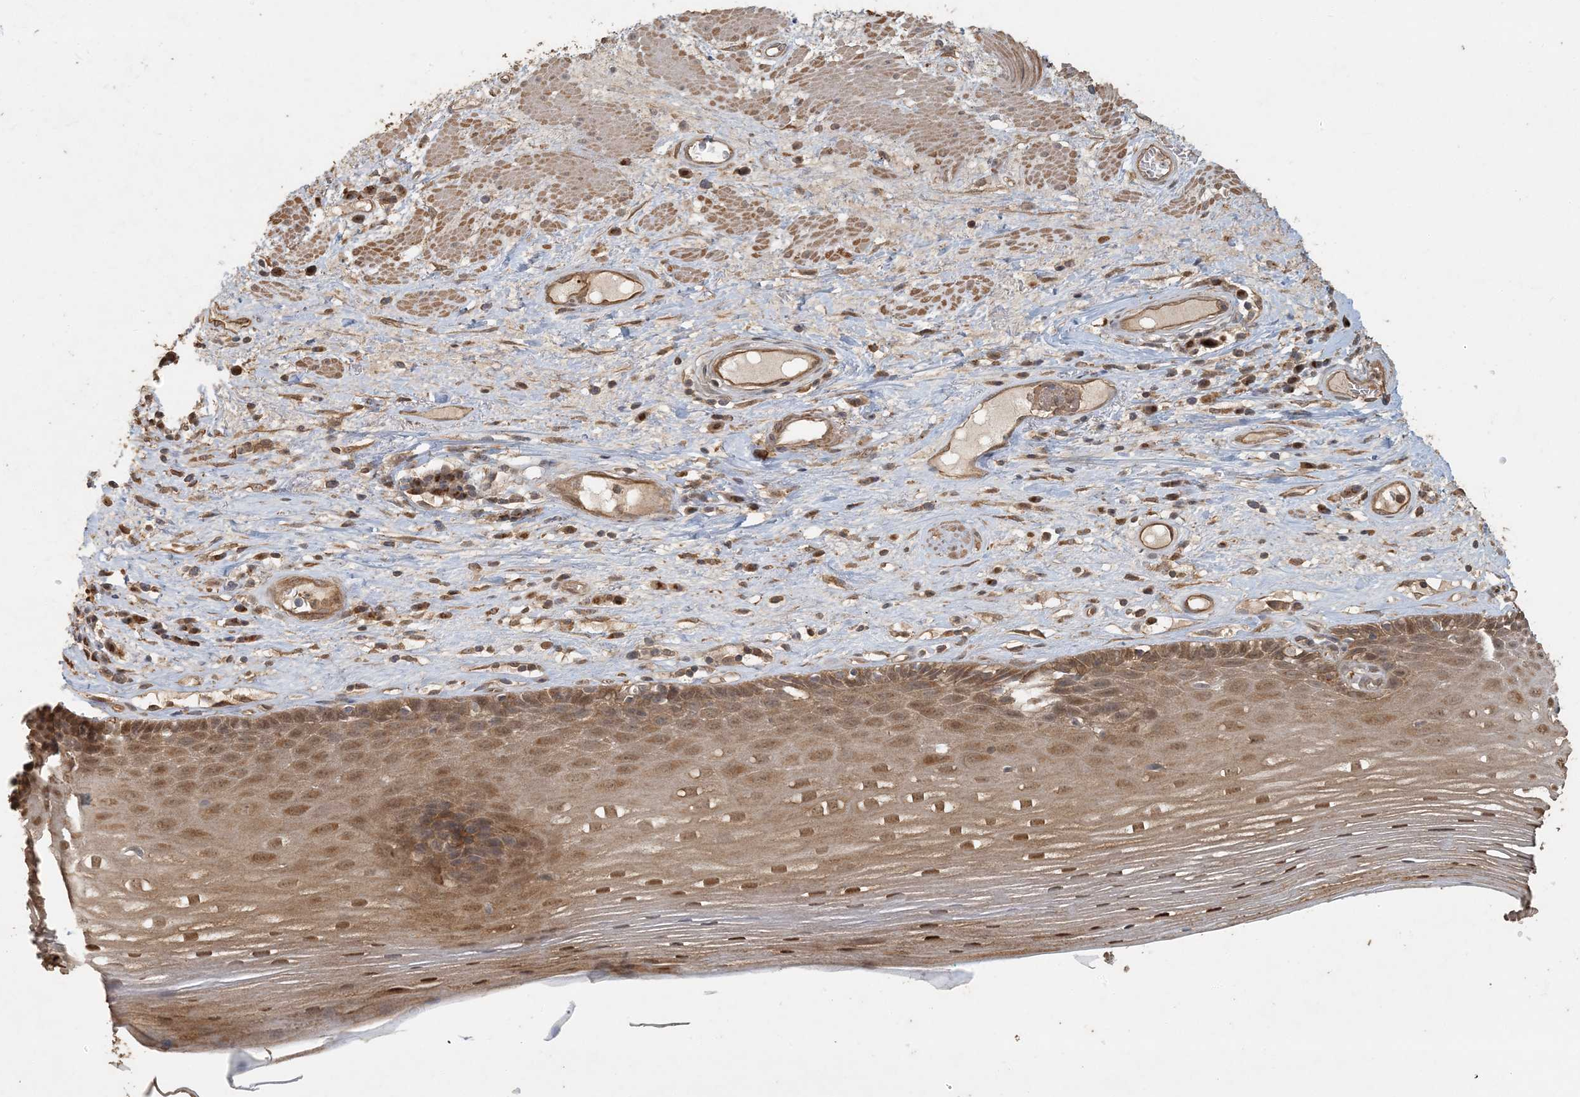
{"staining": {"intensity": "moderate", "quantity": ">75%", "location": "cytoplasmic/membranous,nuclear"}, "tissue": "esophagus", "cell_type": "Squamous epithelial cells", "image_type": "normal", "snomed": [{"axis": "morphology", "description": "Normal tissue, NOS"}, {"axis": "topography", "description": "Esophagus"}], "caption": "IHC photomicrograph of normal human esophagus stained for a protein (brown), which exhibits medium levels of moderate cytoplasmic/membranous,nuclear staining in about >75% of squamous epithelial cells.", "gene": "AK9", "patient": {"sex": "male", "age": 62}}